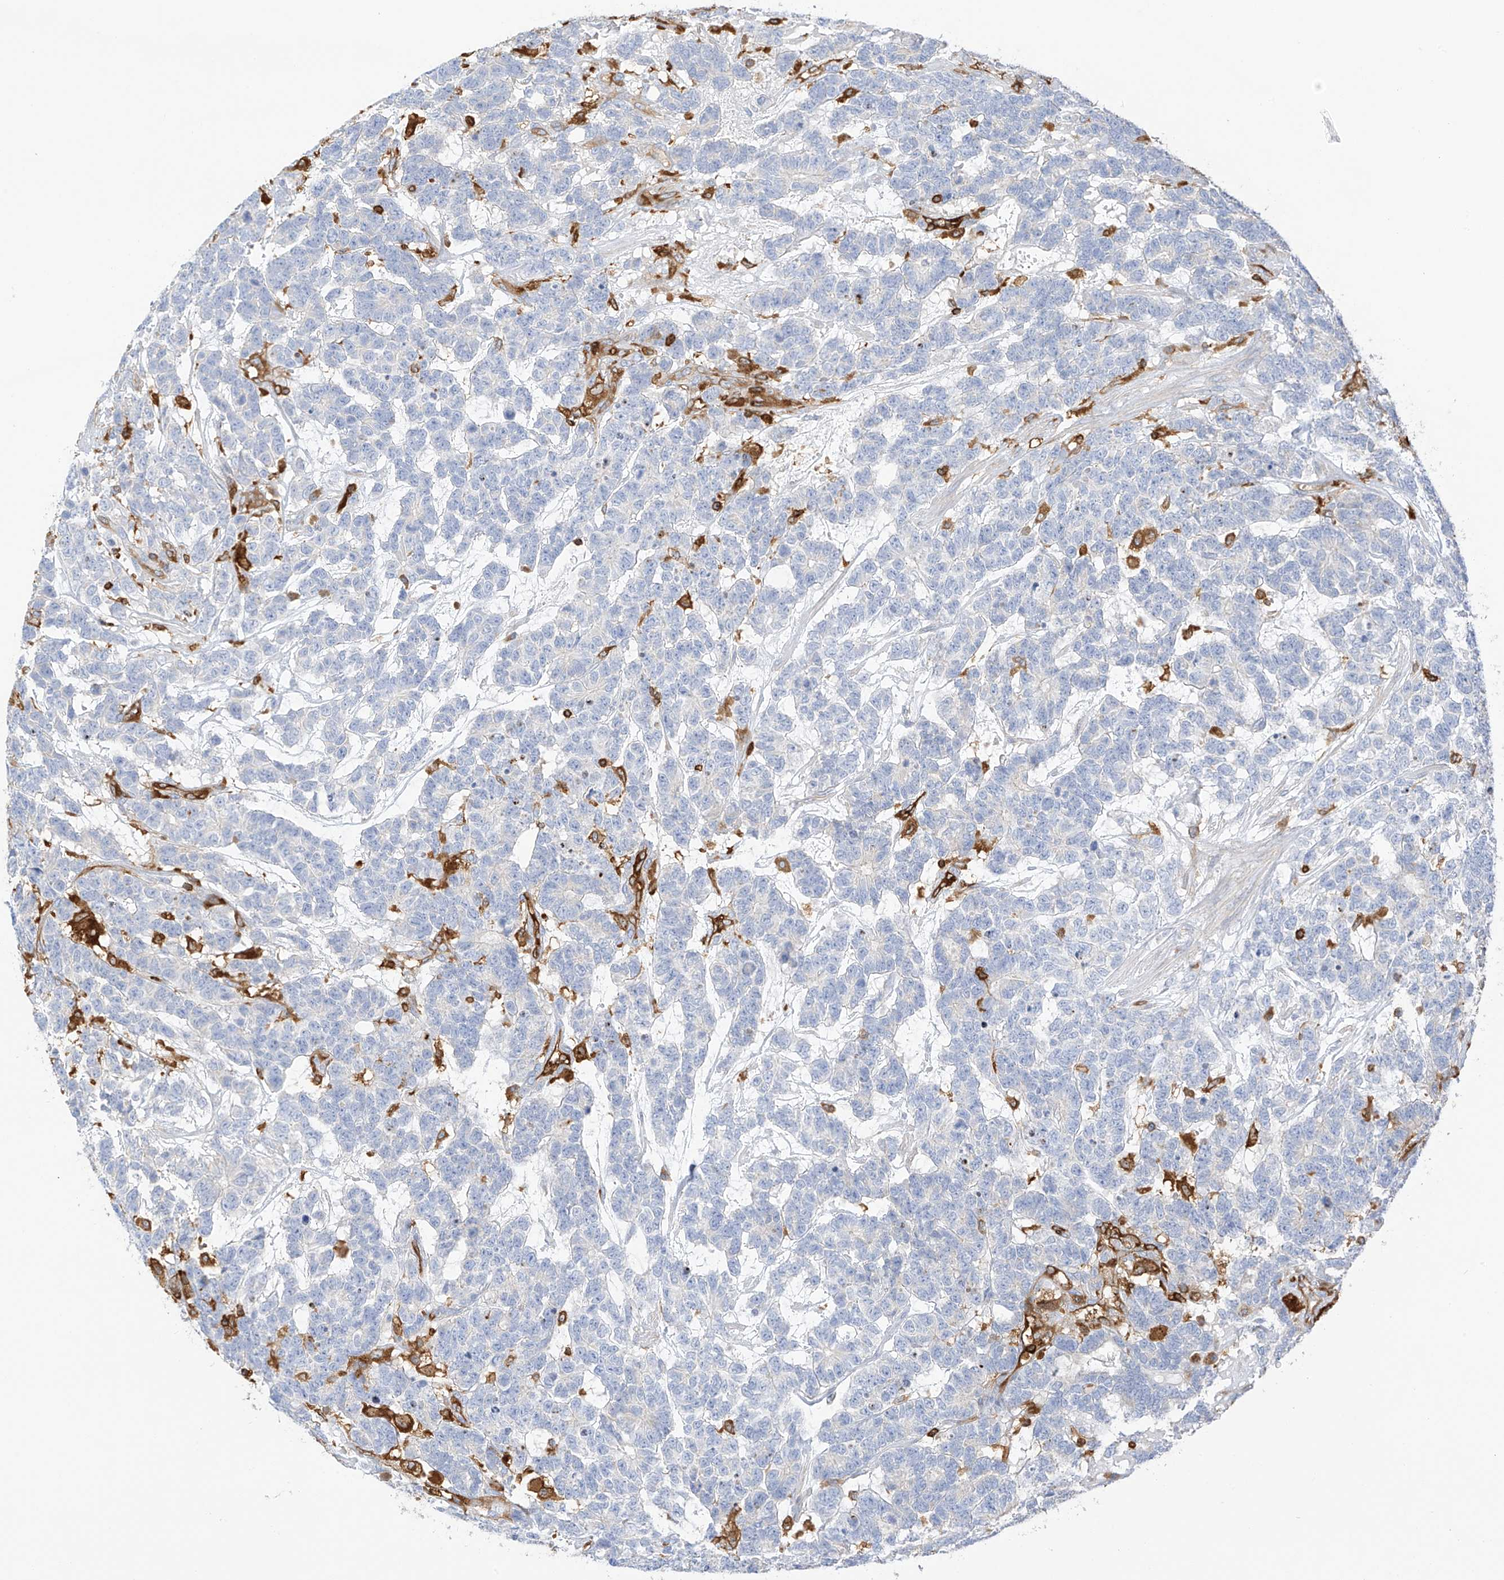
{"staining": {"intensity": "negative", "quantity": "none", "location": "none"}, "tissue": "testis cancer", "cell_type": "Tumor cells", "image_type": "cancer", "snomed": [{"axis": "morphology", "description": "Carcinoma, Embryonal, NOS"}, {"axis": "topography", "description": "Testis"}], "caption": "A histopathology image of testis cancer (embryonal carcinoma) stained for a protein displays no brown staining in tumor cells.", "gene": "ARHGAP25", "patient": {"sex": "male", "age": 26}}